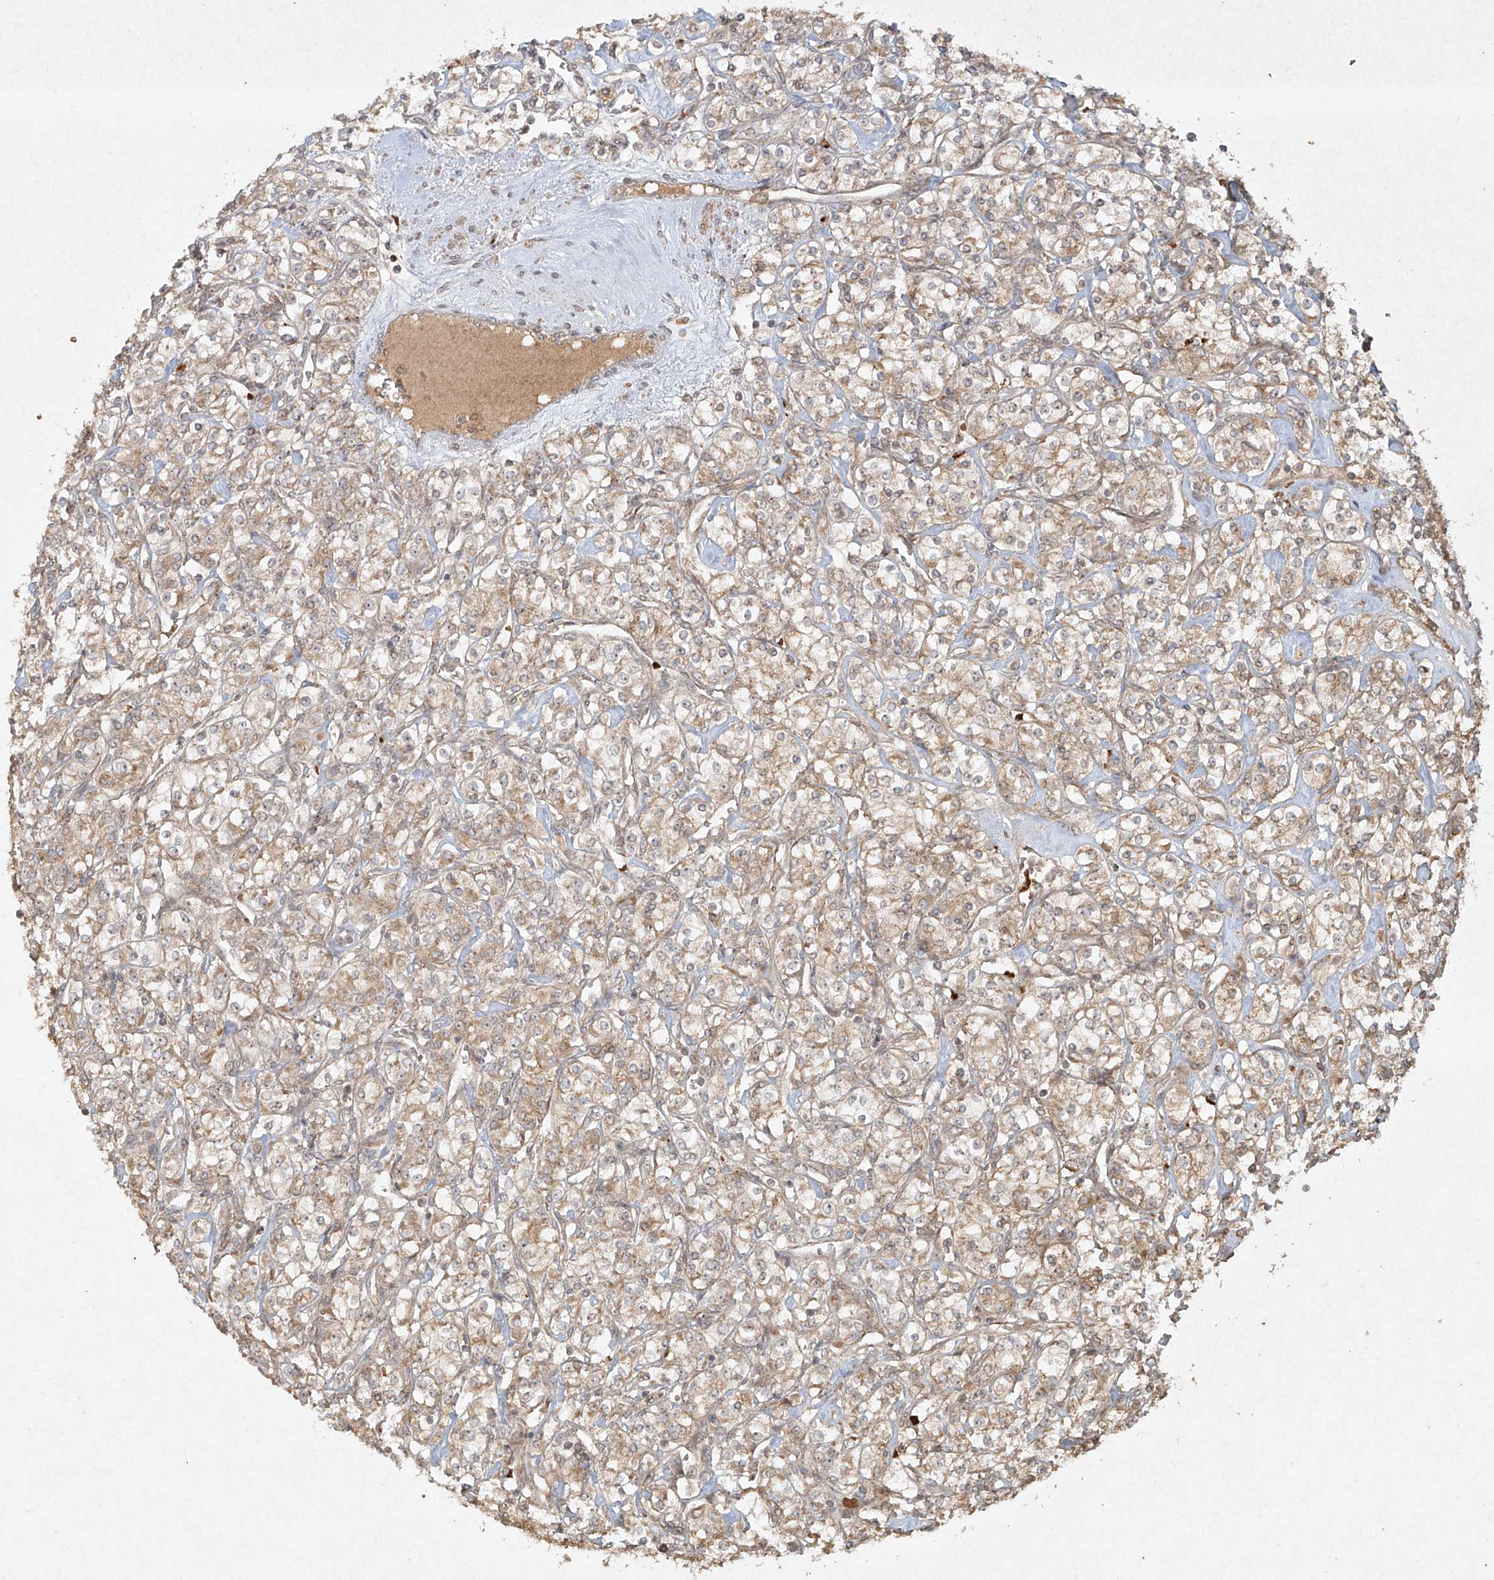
{"staining": {"intensity": "weak", "quantity": "25%-75%", "location": "cytoplasmic/membranous"}, "tissue": "renal cancer", "cell_type": "Tumor cells", "image_type": "cancer", "snomed": [{"axis": "morphology", "description": "Adenocarcinoma, NOS"}, {"axis": "topography", "description": "Kidney"}], "caption": "Renal cancer (adenocarcinoma) stained for a protein reveals weak cytoplasmic/membranous positivity in tumor cells.", "gene": "CYYR1", "patient": {"sex": "male", "age": 77}}